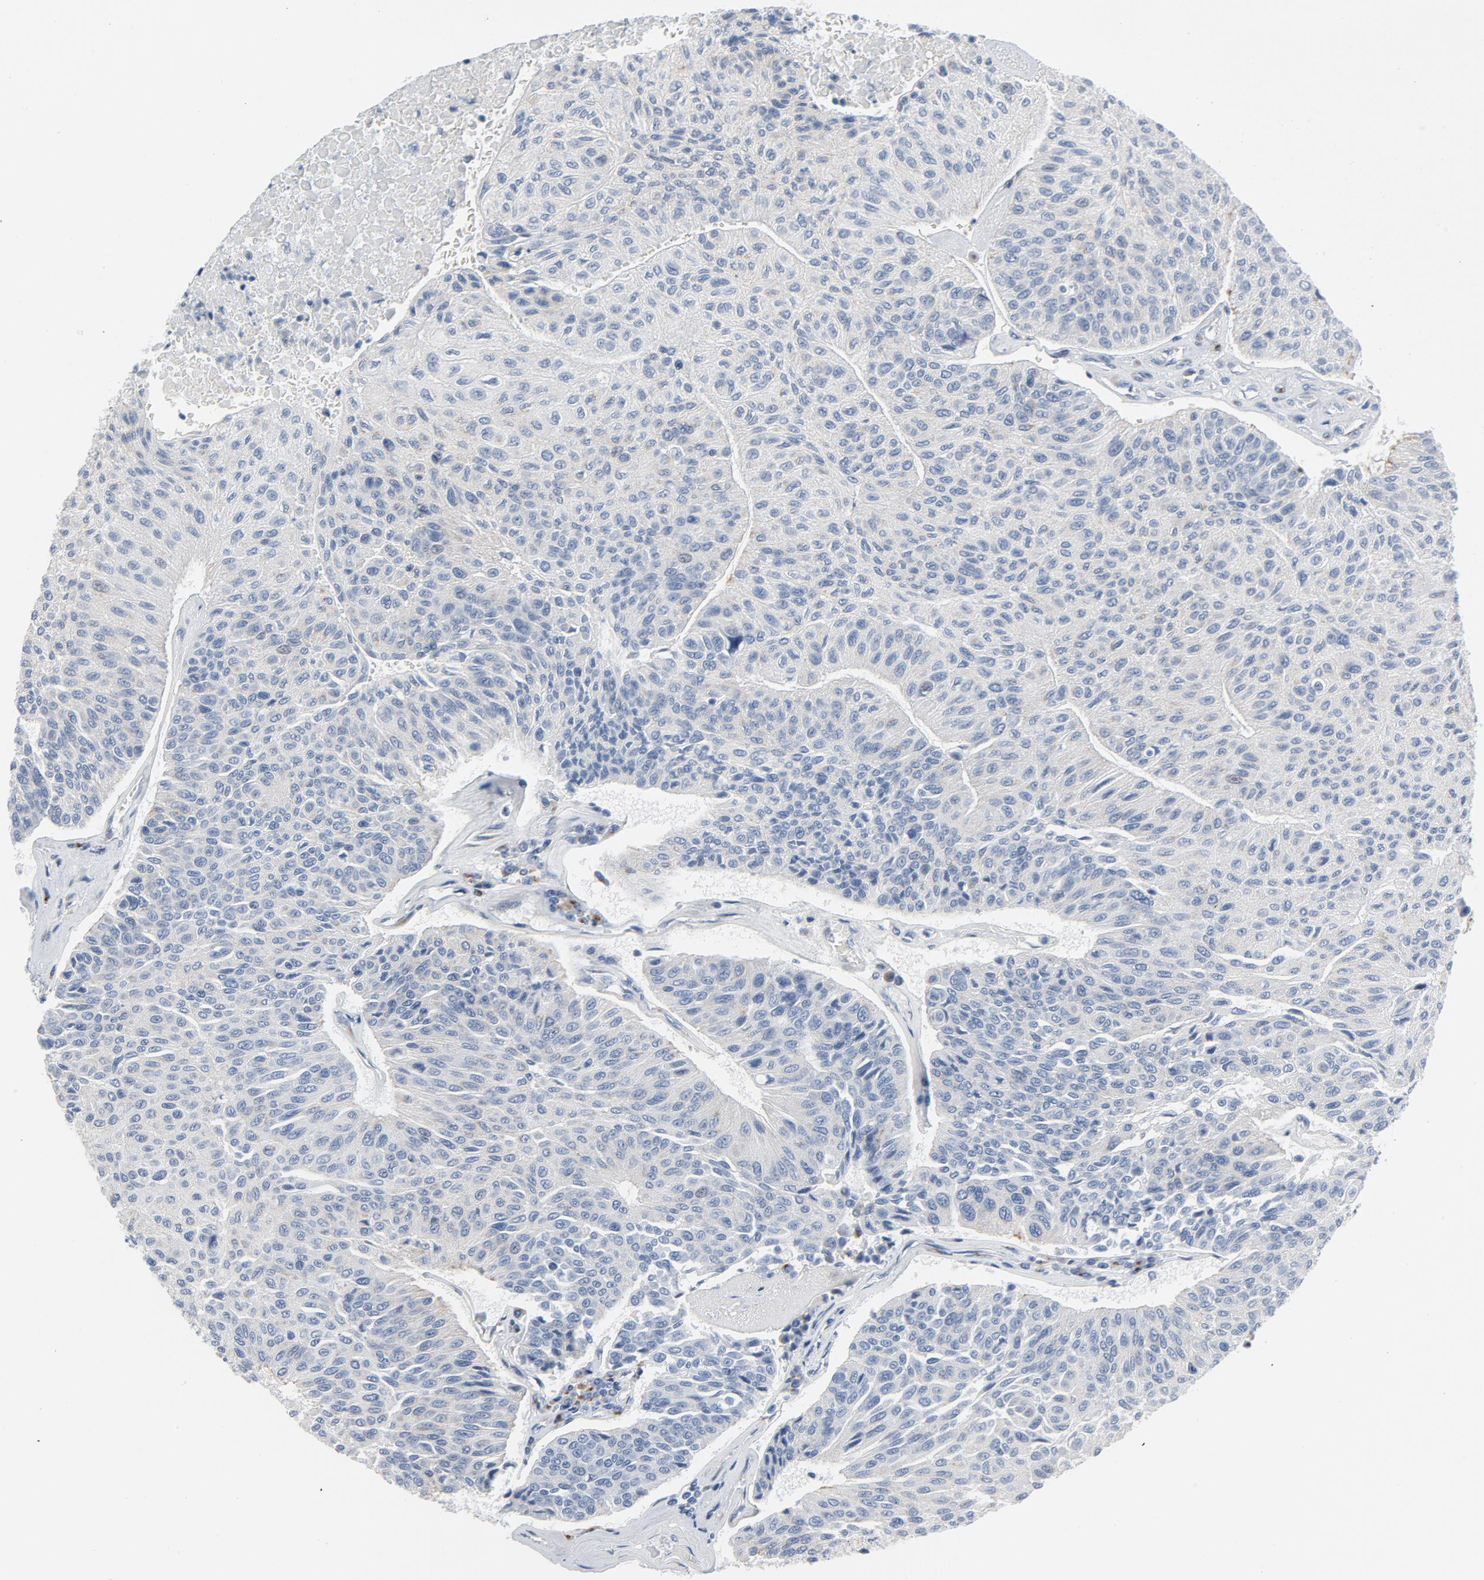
{"staining": {"intensity": "weak", "quantity": ">75%", "location": "cytoplasmic/membranous"}, "tissue": "urothelial cancer", "cell_type": "Tumor cells", "image_type": "cancer", "snomed": [{"axis": "morphology", "description": "Urothelial carcinoma, High grade"}, {"axis": "topography", "description": "Urinary bladder"}], "caption": "Human urothelial cancer stained for a protein (brown) displays weak cytoplasmic/membranous positive positivity in about >75% of tumor cells.", "gene": "YIPF6", "patient": {"sex": "male", "age": 66}}